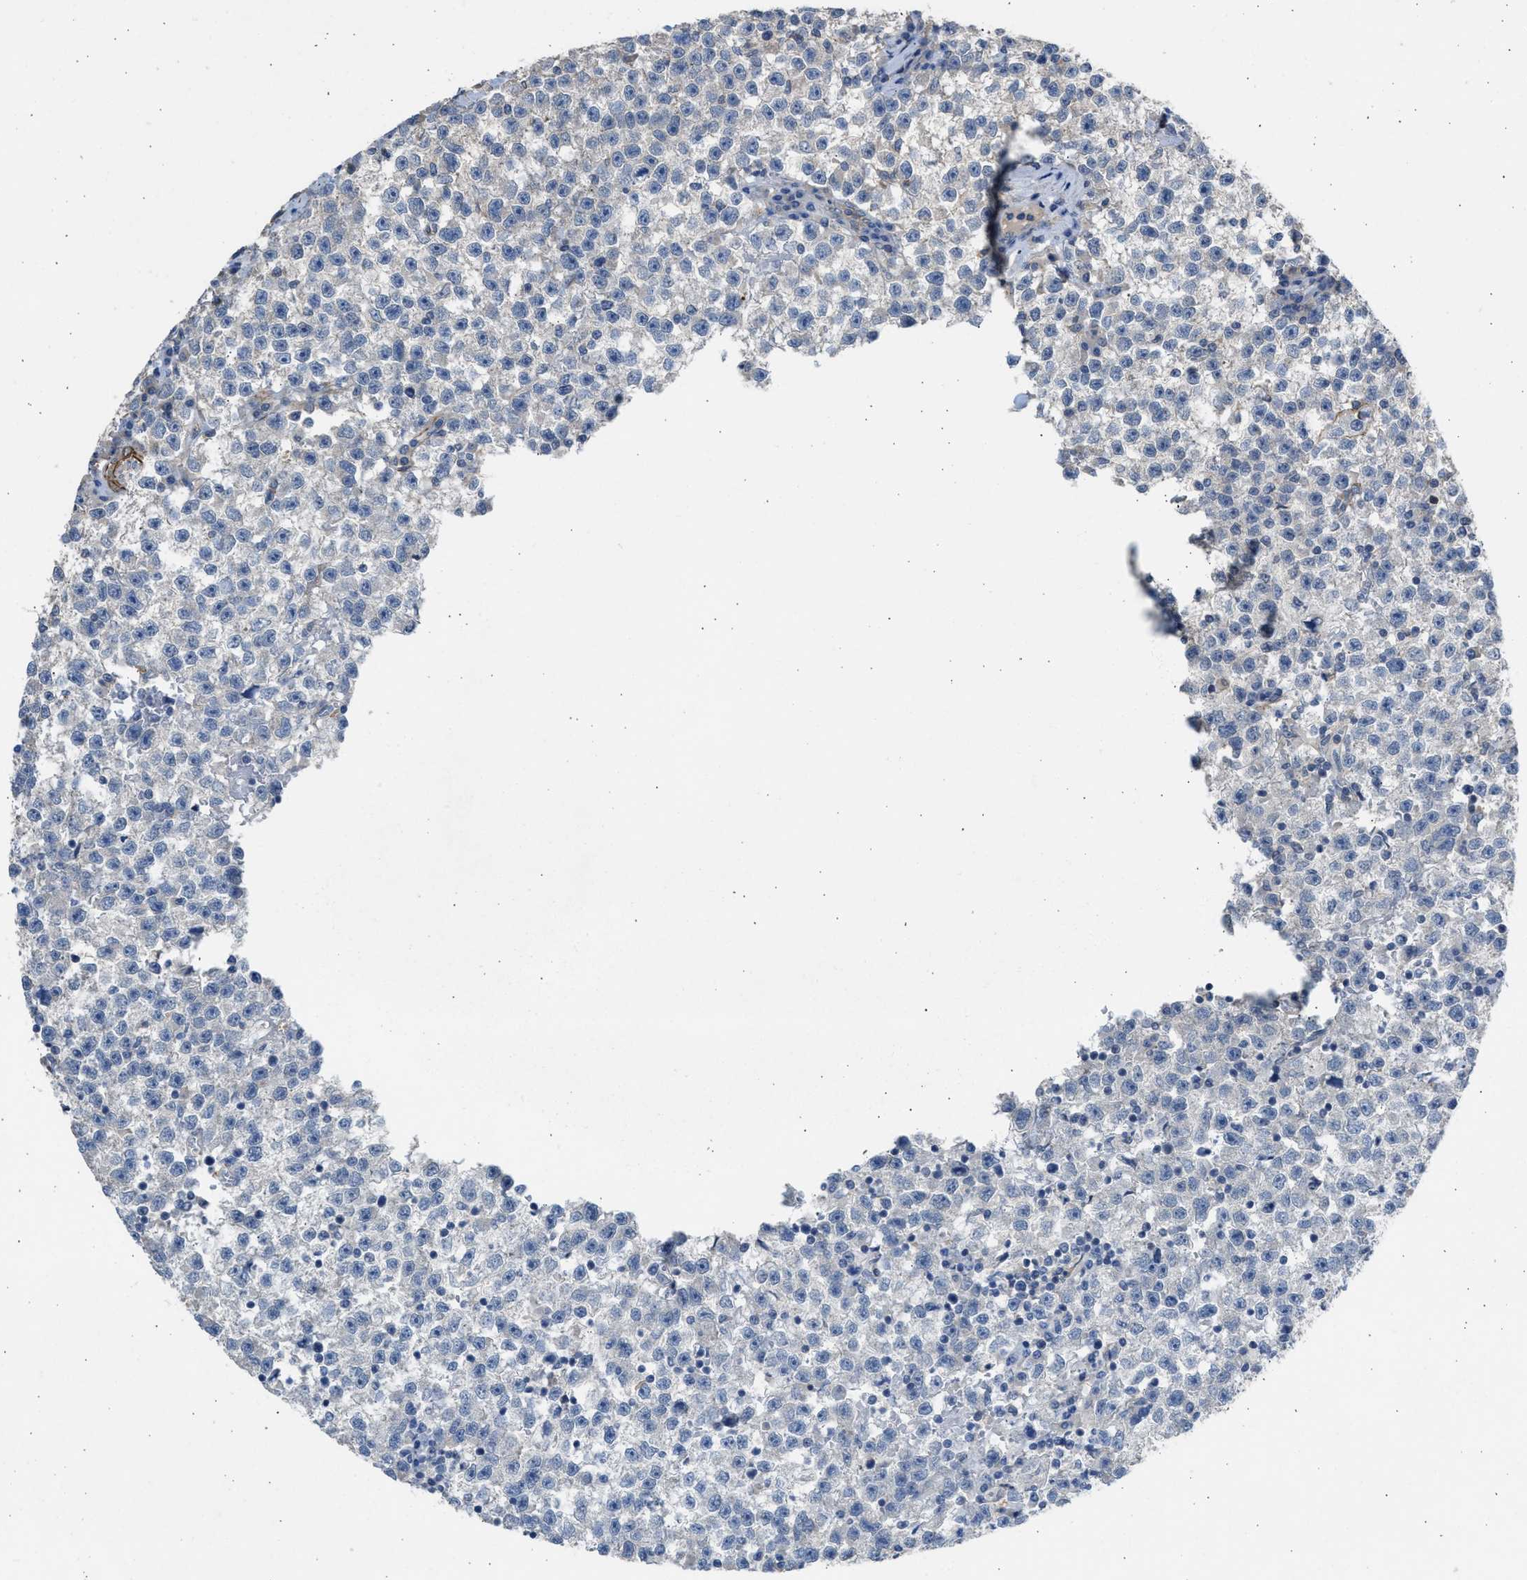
{"staining": {"intensity": "negative", "quantity": "none", "location": "none"}, "tissue": "testis cancer", "cell_type": "Tumor cells", "image_type": "cancer", "snomed": [{"axis": "morphology", "description": "Seminoma, NOS"}, {"axis": "topography", "description": "Testis"}], "caption": "The IHC histopathology image has no significant staining in tumor cells of testis cancer (seminoma) tissue.", "gene": "PCNX3", "patient": {"sex": "male", "age": 22}}